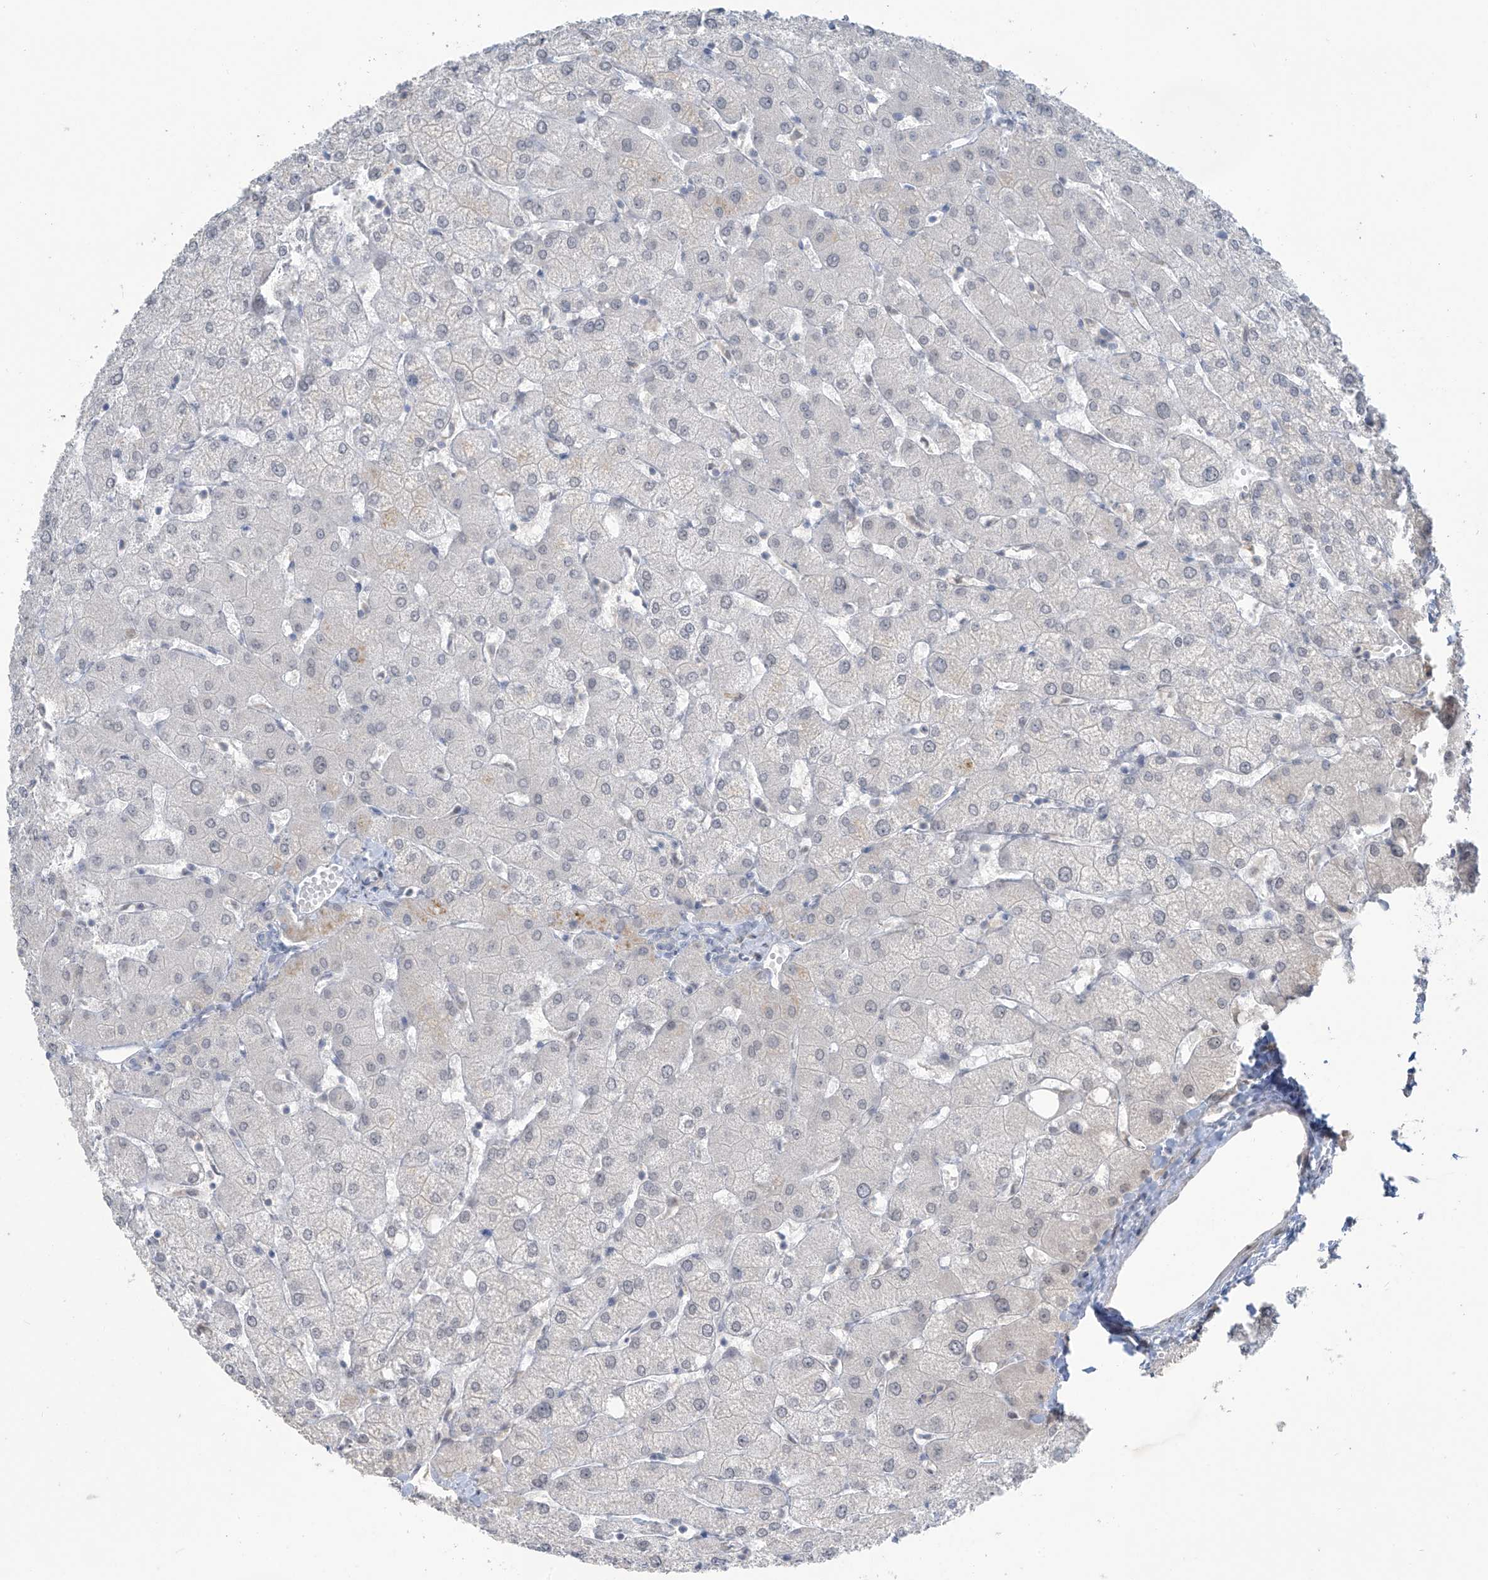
{"staining": {"intensity": "negative", "quantity": "none", "location": "none"}, "tissue": "liver", "cell_type": "Cholangiocytes", "image_type": "normal", "snomed": [{"axis": "morphology", "description": "Normal tissue, NOS"}, {"axis": "topography", "description": "Liver"}], "caption": "Immunohistochemistry of unremarkable human liver shows no expression in cholangiocytes.", "gene": "METAP1D", "patient": {"sex": "female", "age": 54}}